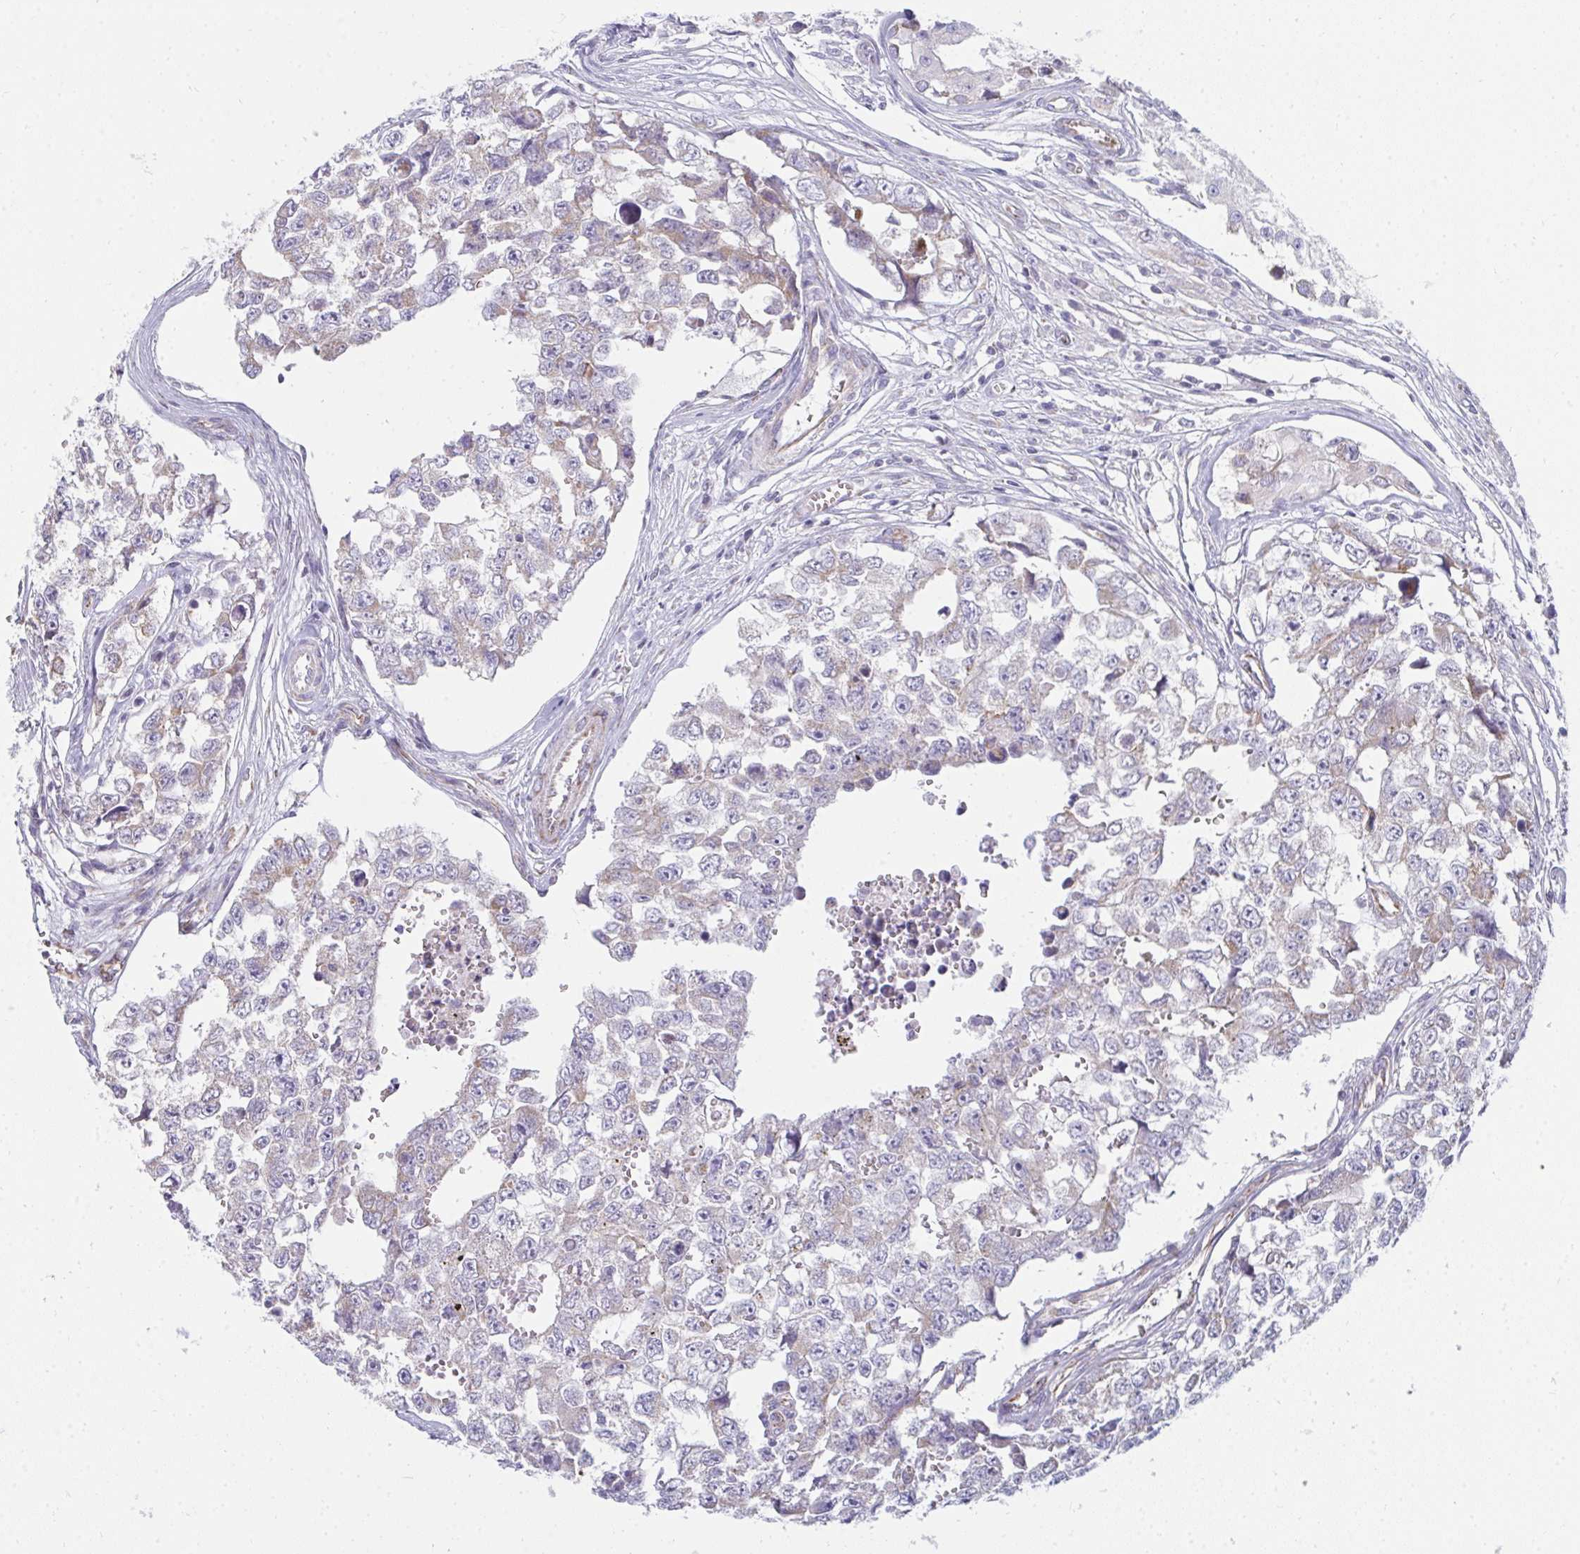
{"staining": {"intensity": "negative", "quantity": "none", "location": "none"}, "tissue": "testis cancer", "cell_type": "Tumor cells", "image_type": "cancer", "snomed": [{"axis": "morphology", "description": "Carcinoma, Embryonal, NOS"}, {"axis": "topography", "description": "Testis"}], "caption": "Immunohistochemistry (IHC) histopathology image of neoplastic tissue: testis cancer stained with DAB (3,3'-diaminobenzidine) demonstrates no significant protein staining in tumor cells.", "gene": "FAHD1", "patient": {"sex": "male", "age": 18}}